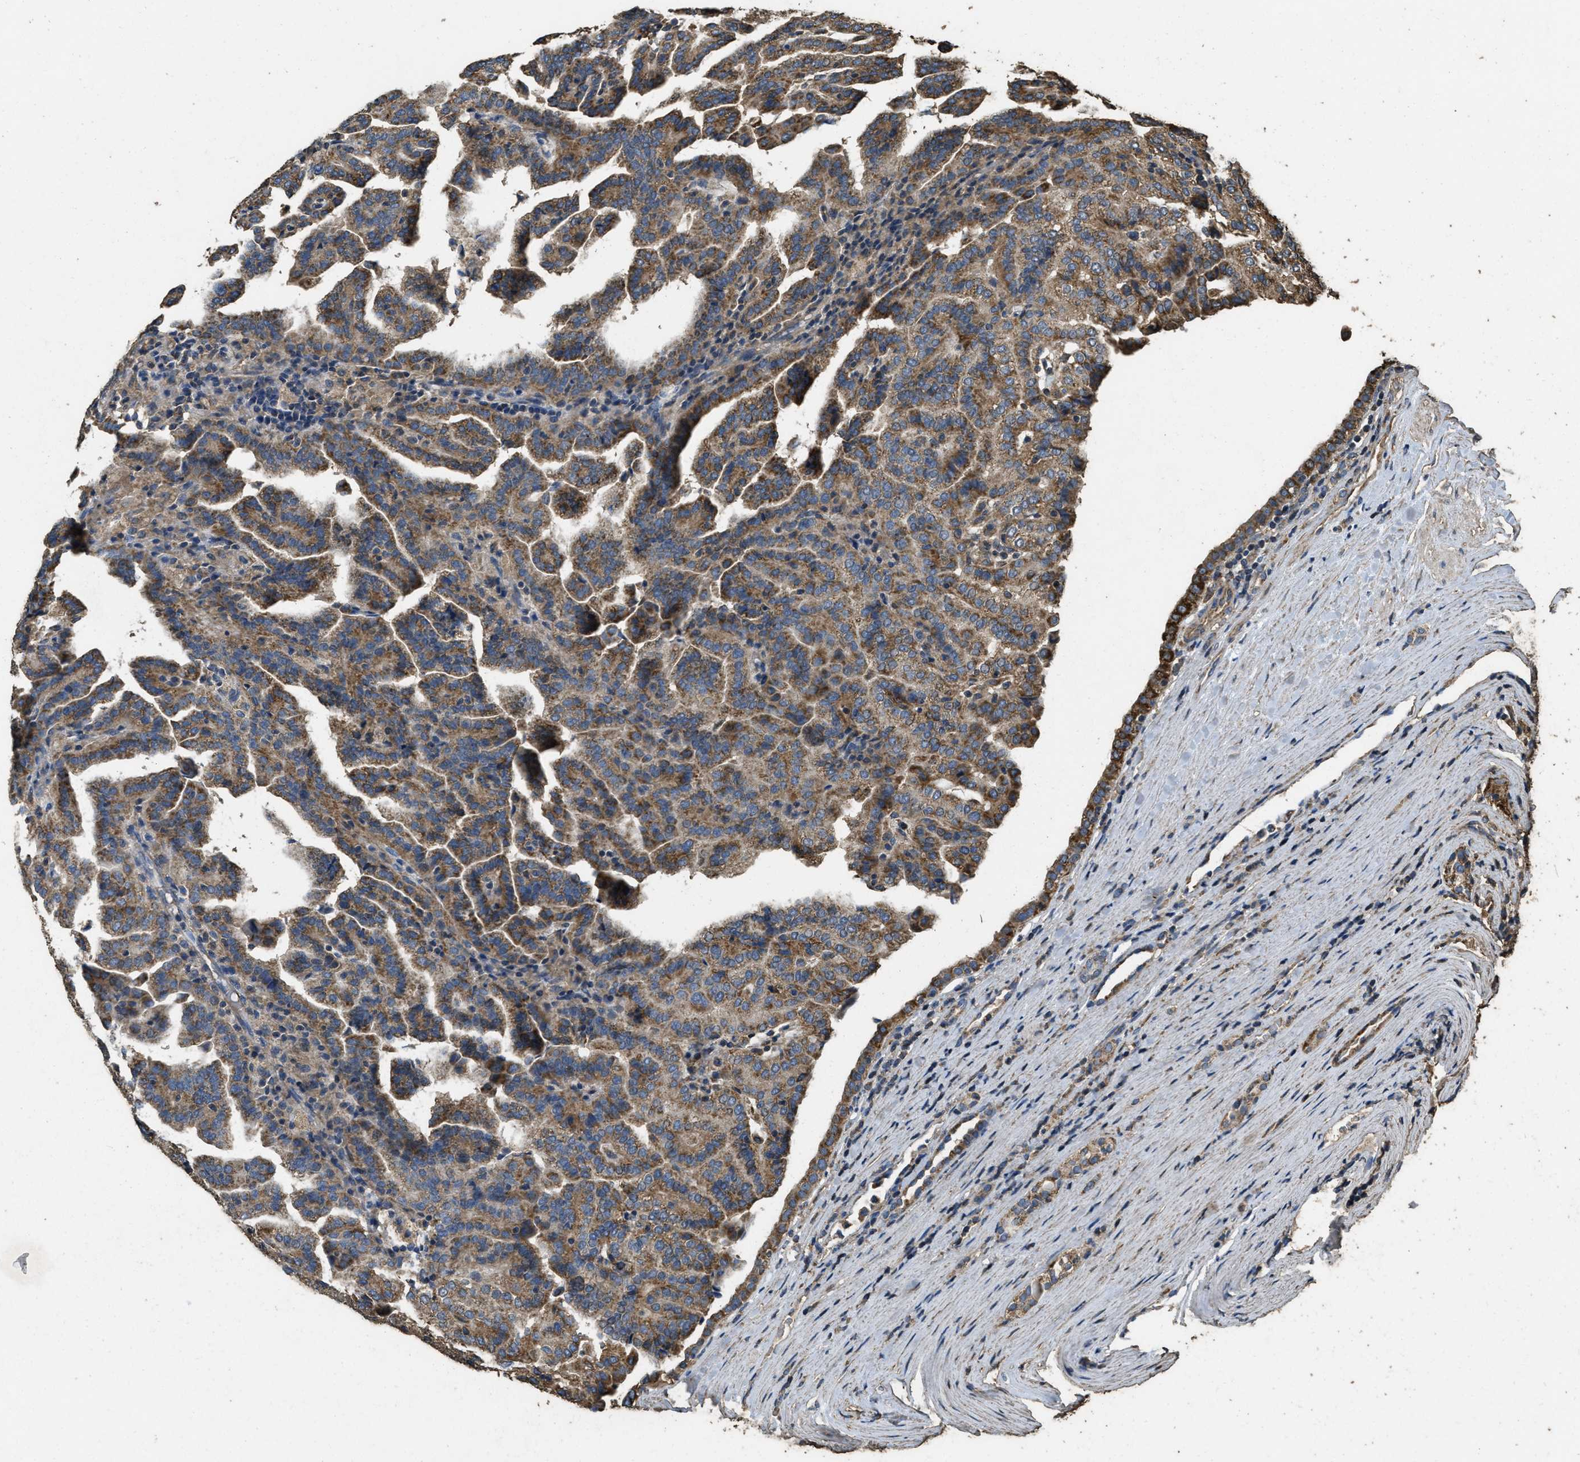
{"staining": {"intensity": "moderate", "quantity": ">75%", "location": "cytoplasmic/membranous"}, "tissue": "renal cancer", "cell_type": "Tumor cells", "image_type": "cancer", "snomed": [{"axis": "morphology", "description": "Adenocarcinoma, NOS"}, {"axis": "topography", "description": "Kidney"}], "caption": "Immunohistochemical staining of human adenocarcinoma (renal) reveals medium levels of moderate cytoplasmic/membranous protein positivity in approximately >75% of tumor cells.", "gene": "CYRIA", "patient": {"sex": "male", "age": 61}}